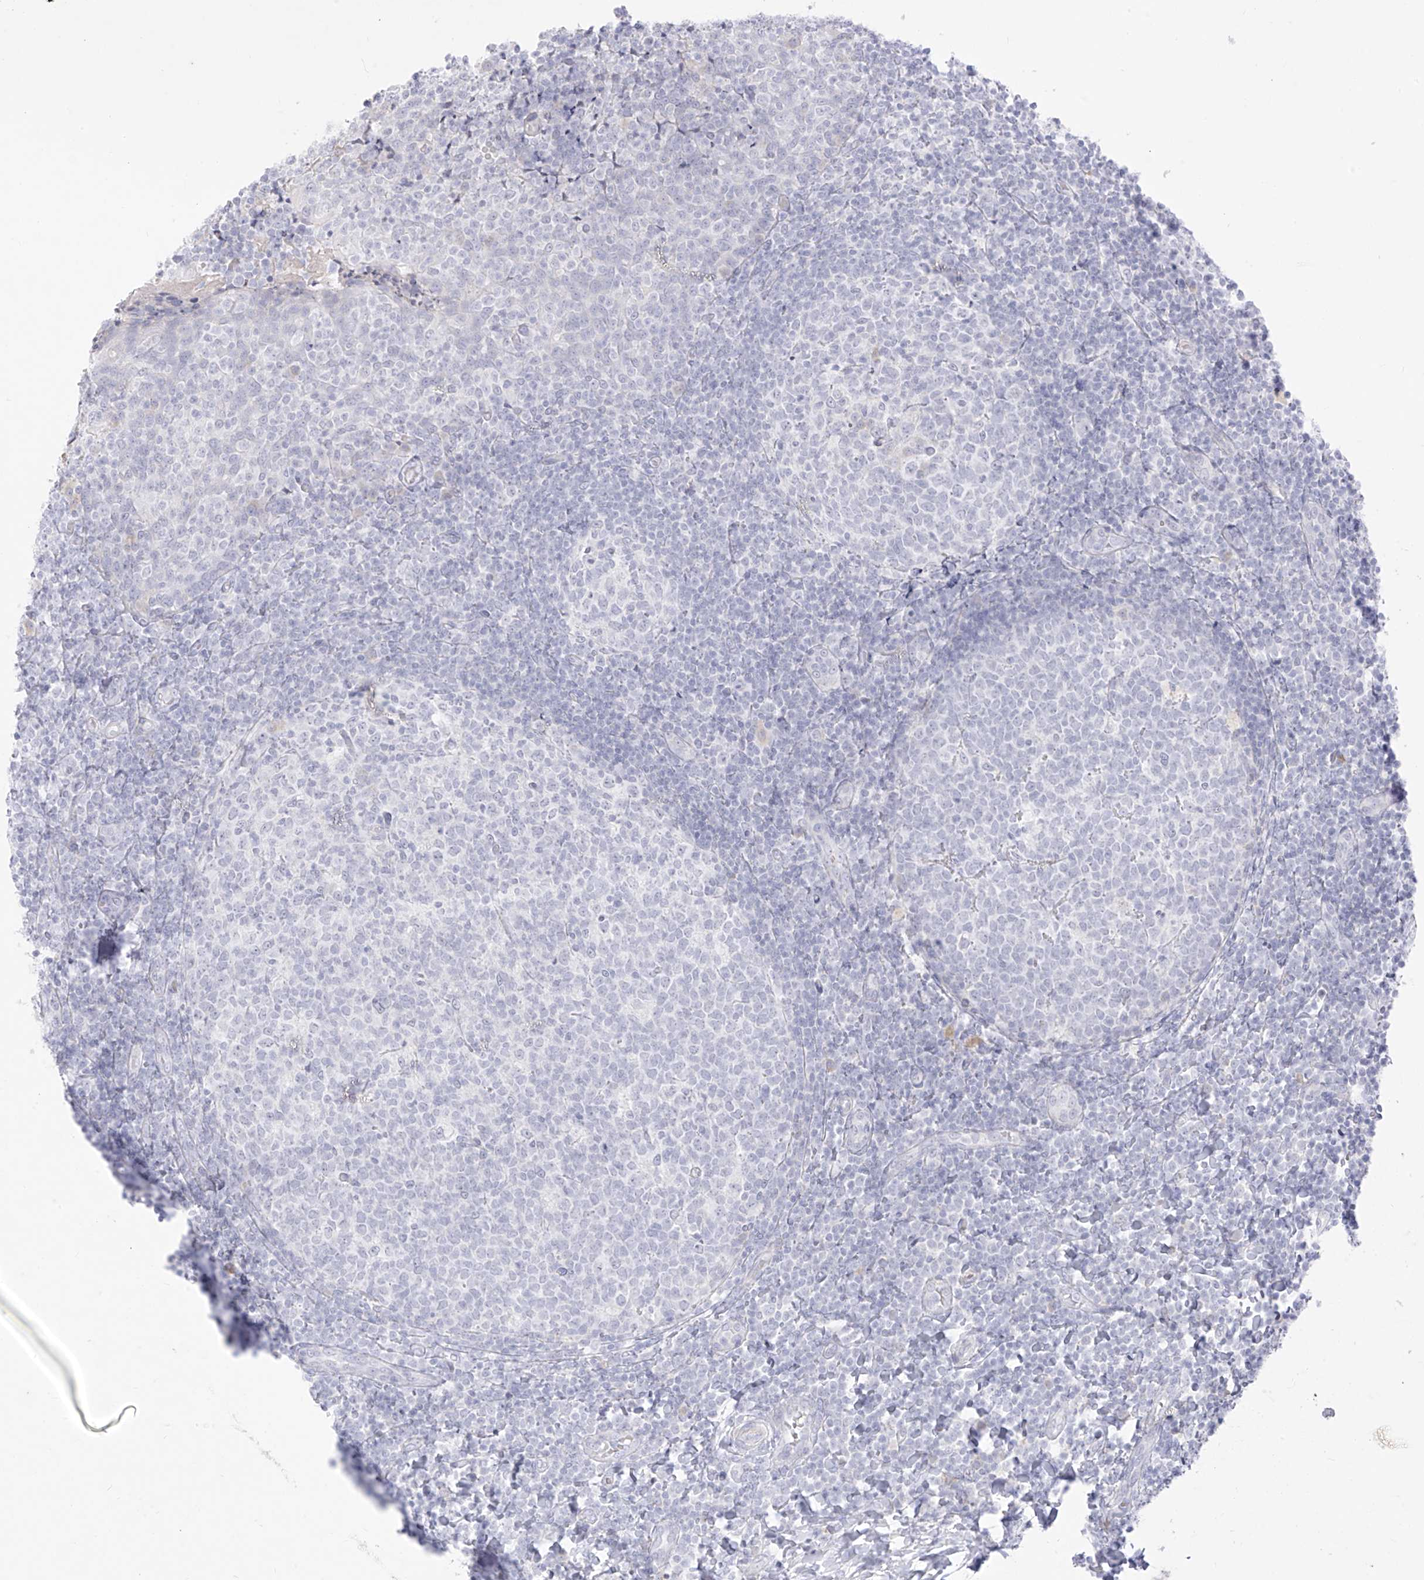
{"staining": {"intensity": "negative", "quantity": "none", "location": "none"}, "tissue": "tonsil", "cell_type": "Germinal center cells", "image_type": "normal", "snomed": [{"axis": "morphology", "description": "Normal tissue, NOS"}, {"axis": "topography", "description": "Tonsil"}], "caption": "High power microscopy histopathology image of an IHC image of benign tonsil, revealing no significant expression in germinal center cells.", "gene": "TGM4", "patient": {"sex": "female", "age": 19}}